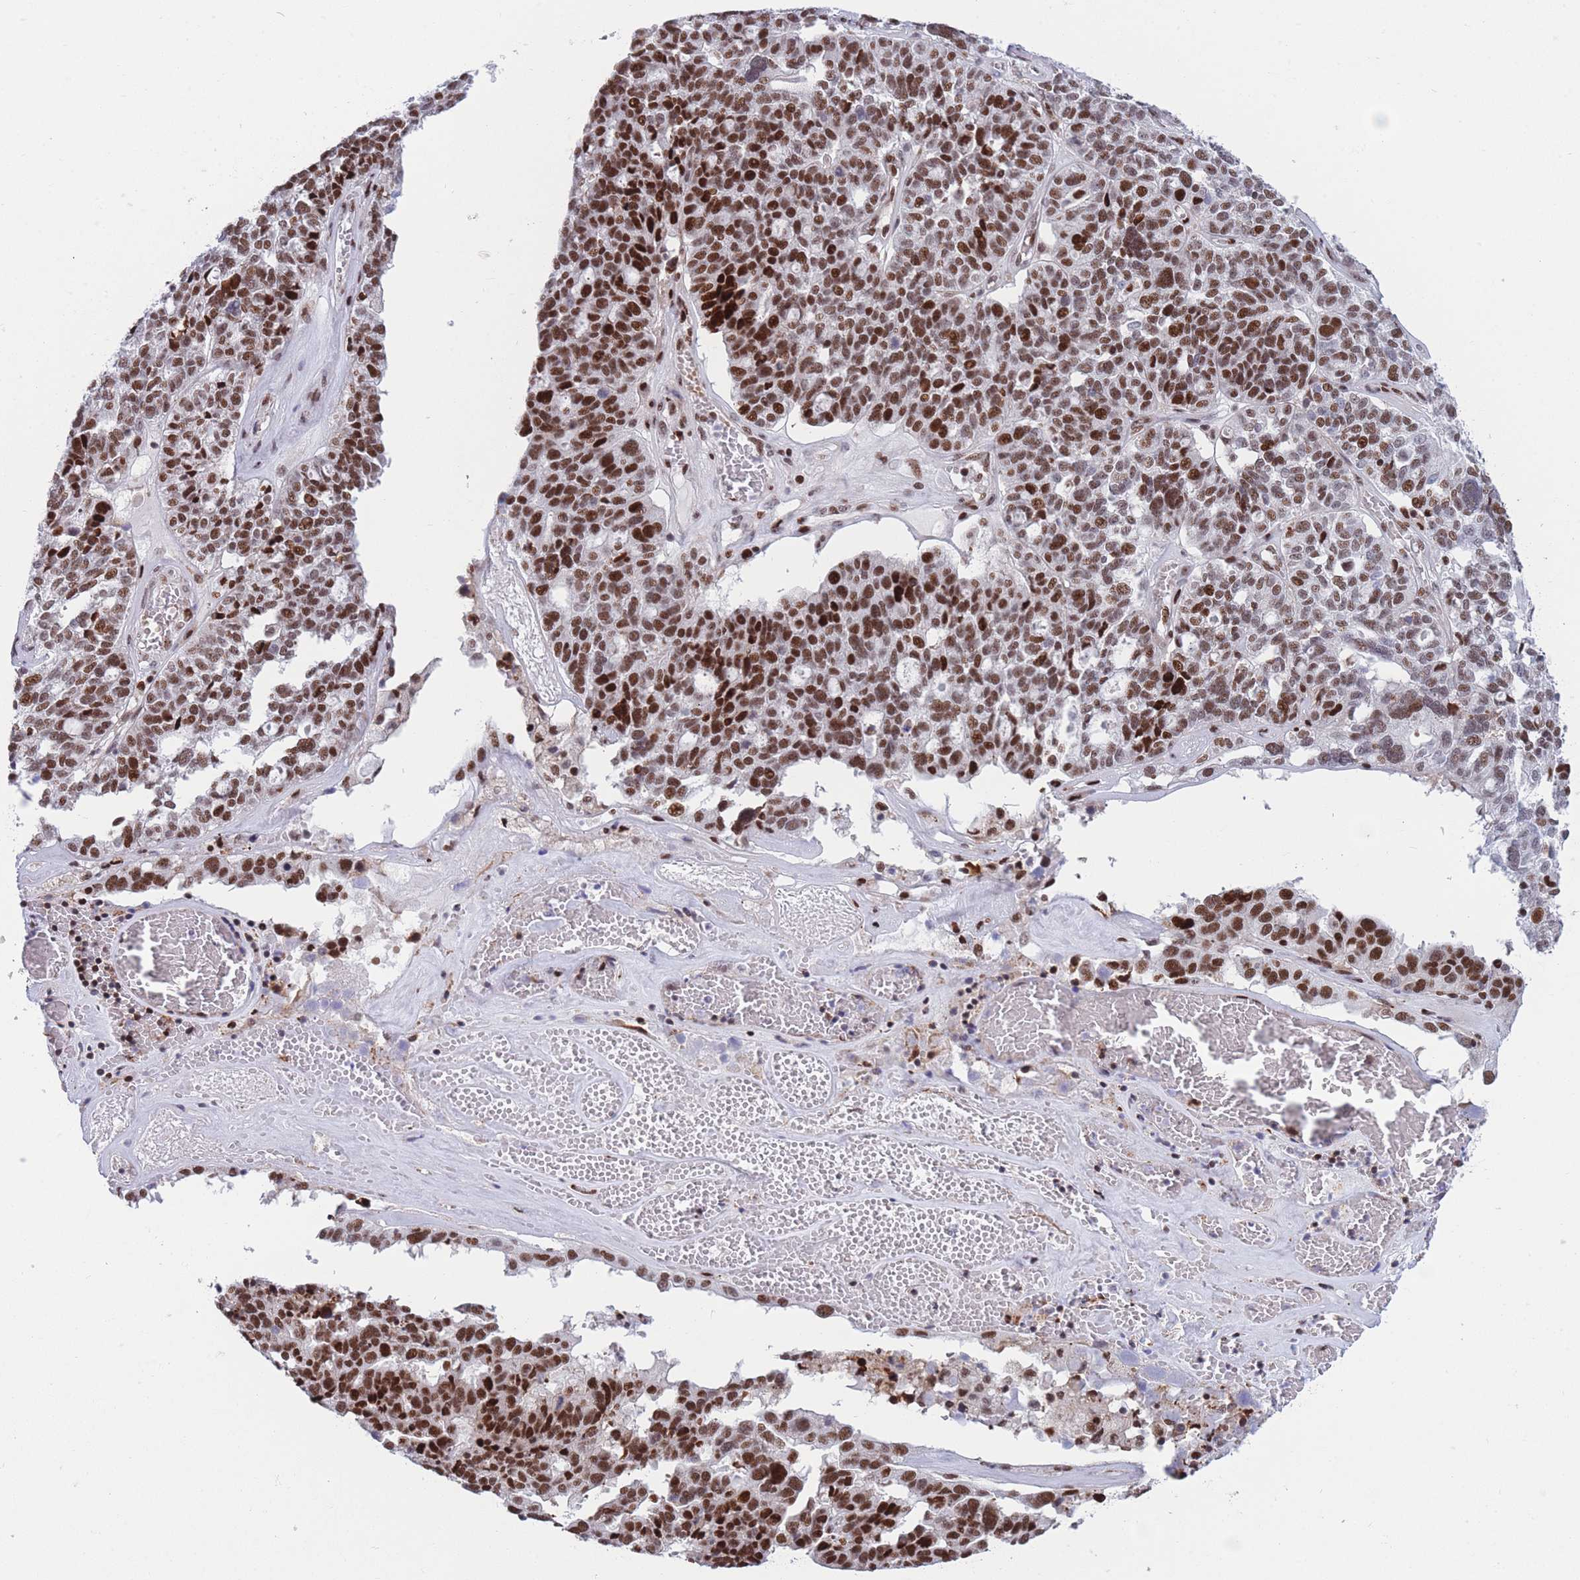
{"staining": {"intensity": "strong", "quantity": ">75%", "location": "nuclear"}, "tissue": "ovarian cancer", "cell_type": "Tumor cells", "image_type": "cancer", "snomed": [{"axis": "morphology", "description": "Cystadenocarcinoma, serous, NOS"}, {"axis": "topography", "description": "Ovary"}], "caption": "An image of human serous cystadenocarcinoma (ovarian) stained for a protein reveals strong nuclear brown staining in tumor cells.", "gene": "DNAJC3", "patient": {"sex": "female", "age": 59}}